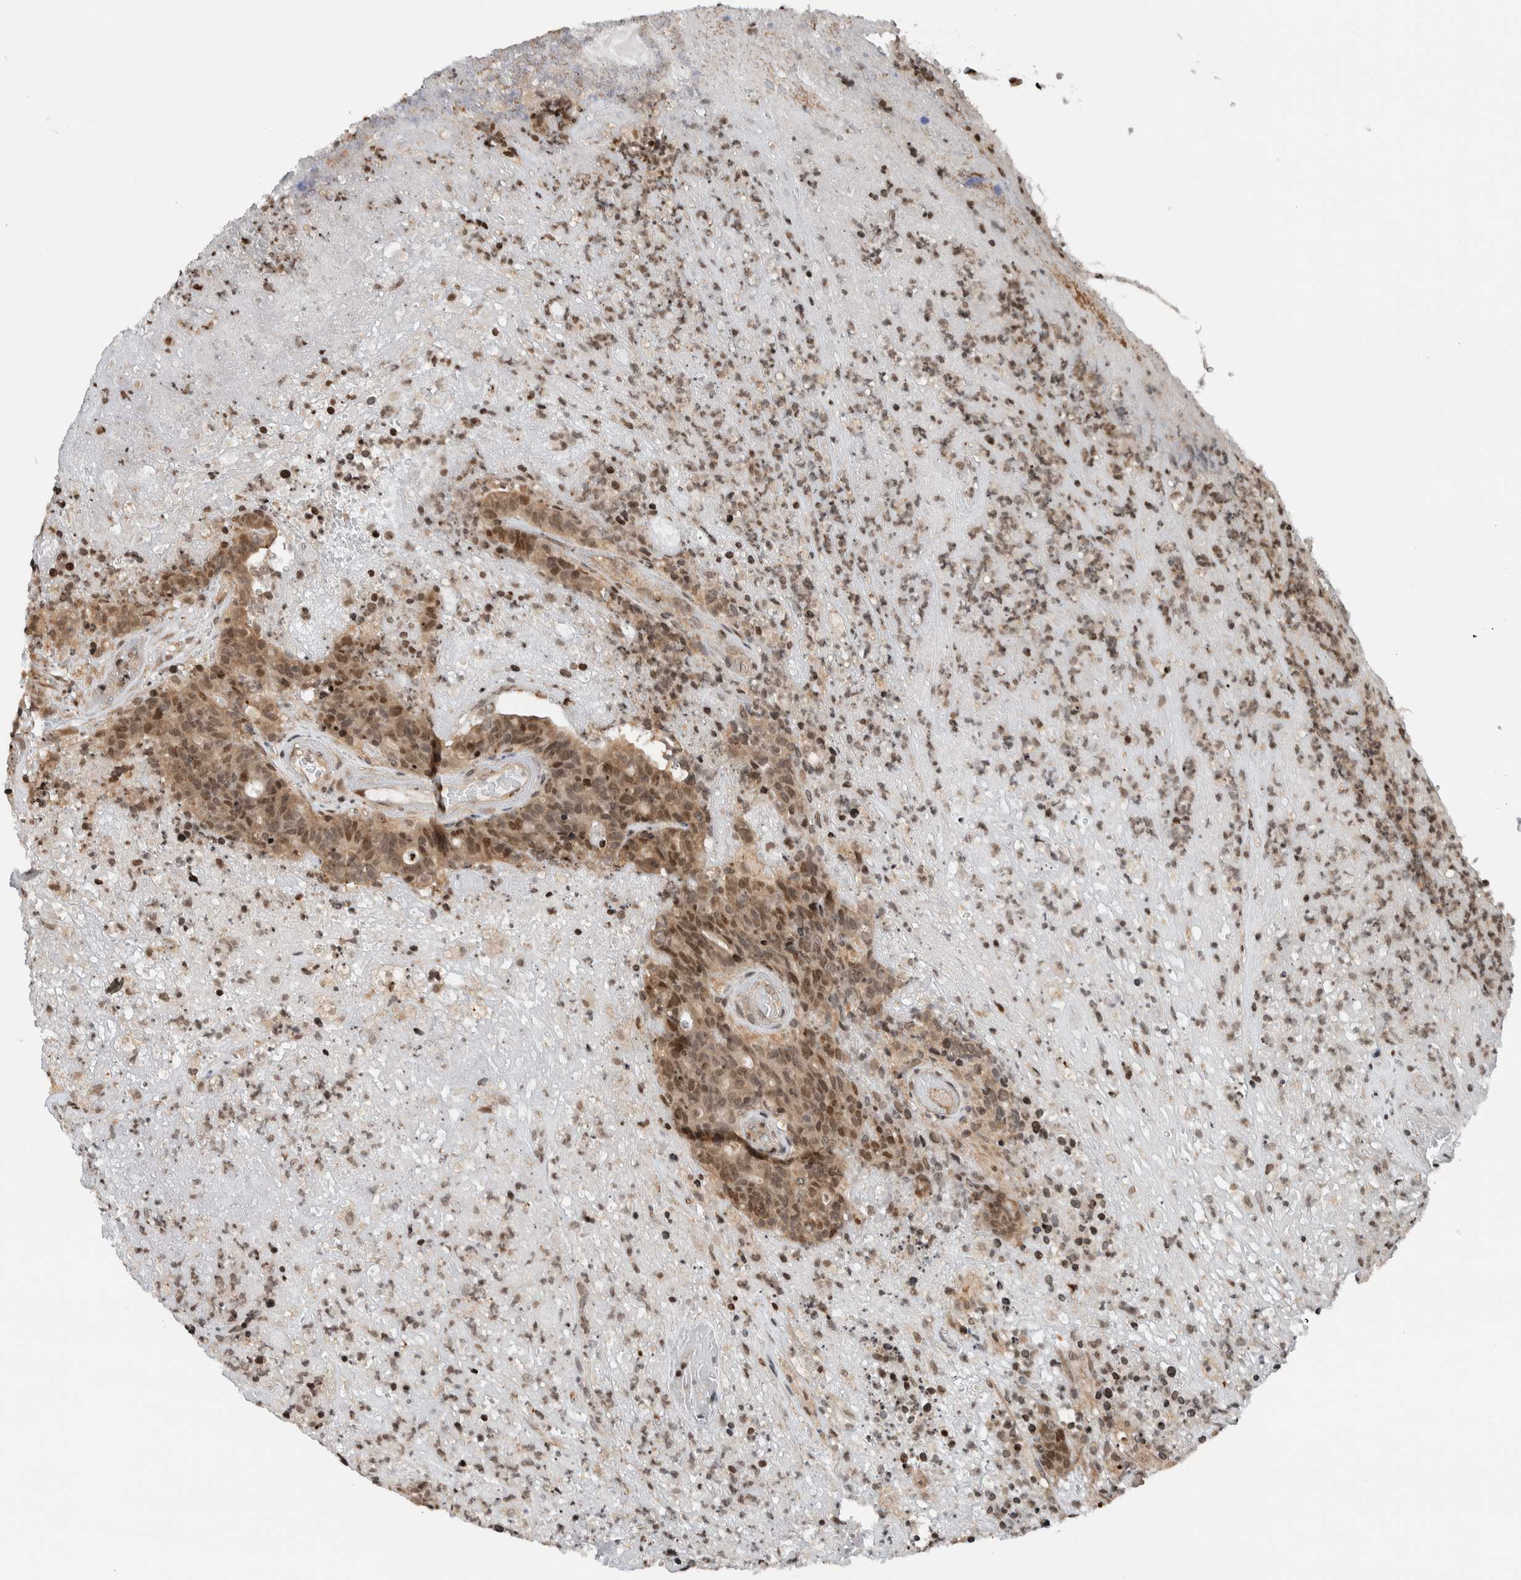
{"staining": {"intensity": "moderate", "quantity": ">75%", "location": "nuclear"}, "tissue": "colorectal cancer", "cell_type": "Tumor cells", "image_type": "cancer", "snomed": [{"axis": "morphology", "description": "Normal tissue, NOS"}, {"axis": "morphology", "description": "Adenocarcinoma, NOS"}, {"axis": "topography", "description": "Colon"}], "caption": "Human colorectal adenocarcinoma stained for a protein (brown) exhibits moderate nuclear positive positivity in about >75% of tumor cells.", "gene": "NPLOC4", "patient": {"sex": "female", "age": 75}}